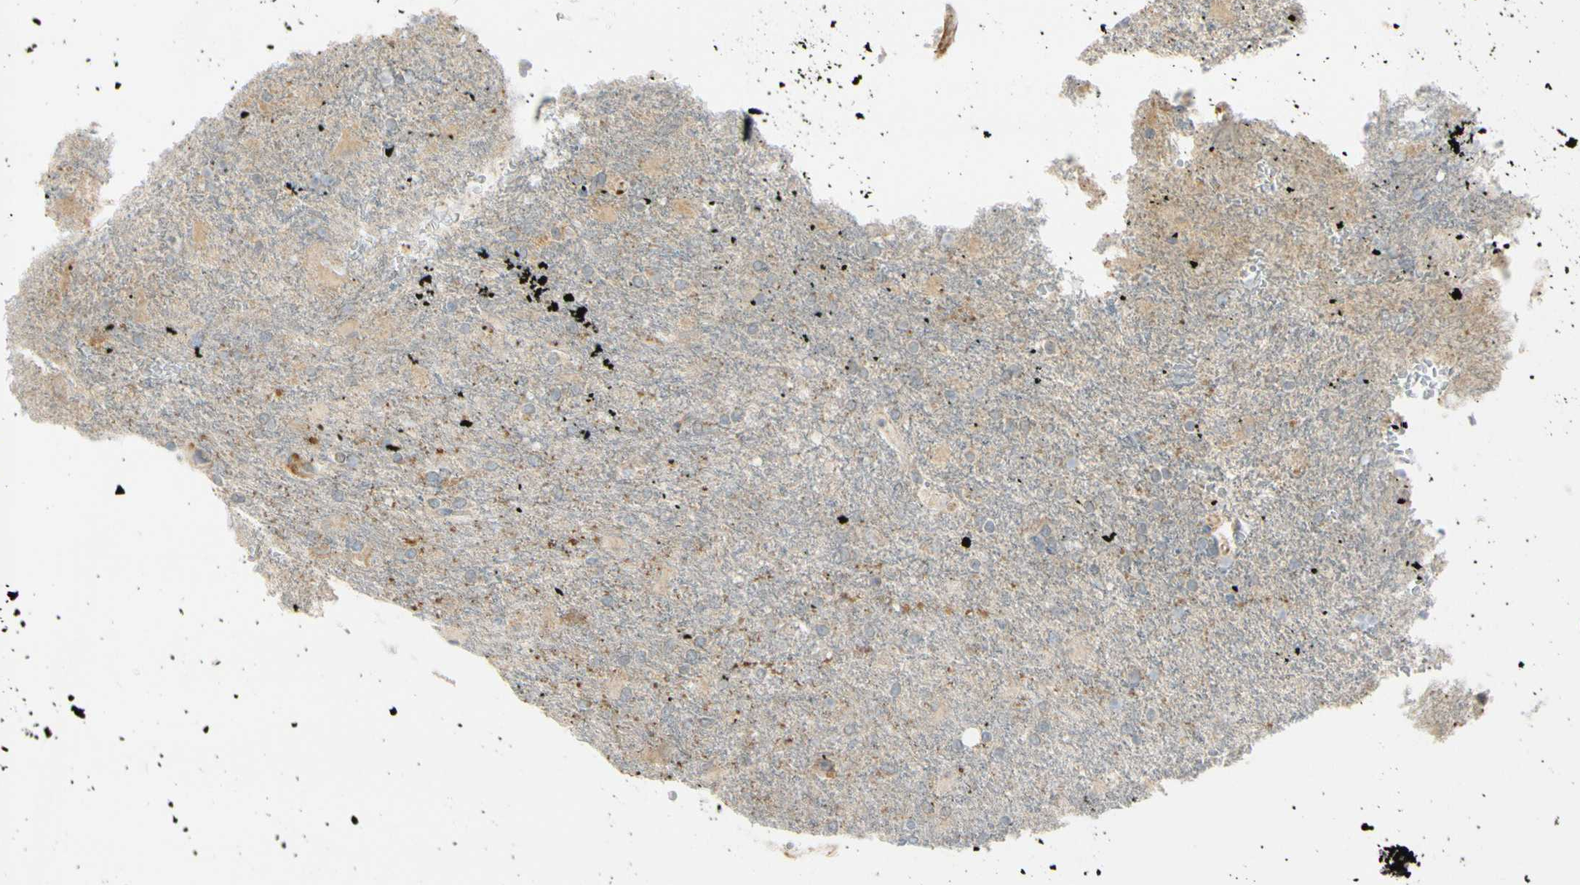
{"staining": {"intensity": "weak", "quantity": "<25%", "location": "cytoplasmic/membranous"}, "tissue": "glioma", "cell_type": "Tumor cells", "image_type": "cancer", "snomed": [{"axis": "morphology", "description": "Glioma, malignant, High grade"}, {"axis": "topography", "description": "Brain"}], "caption": "Malignant glioma (high-grade) was stained to show a protein in brown. There is no significant expression in tumor cells. (Immunohistochemistry, brightfield microscopy, high magnification).", "gene": "FHL2", "patient": {"sex": "male", "age": 71}}